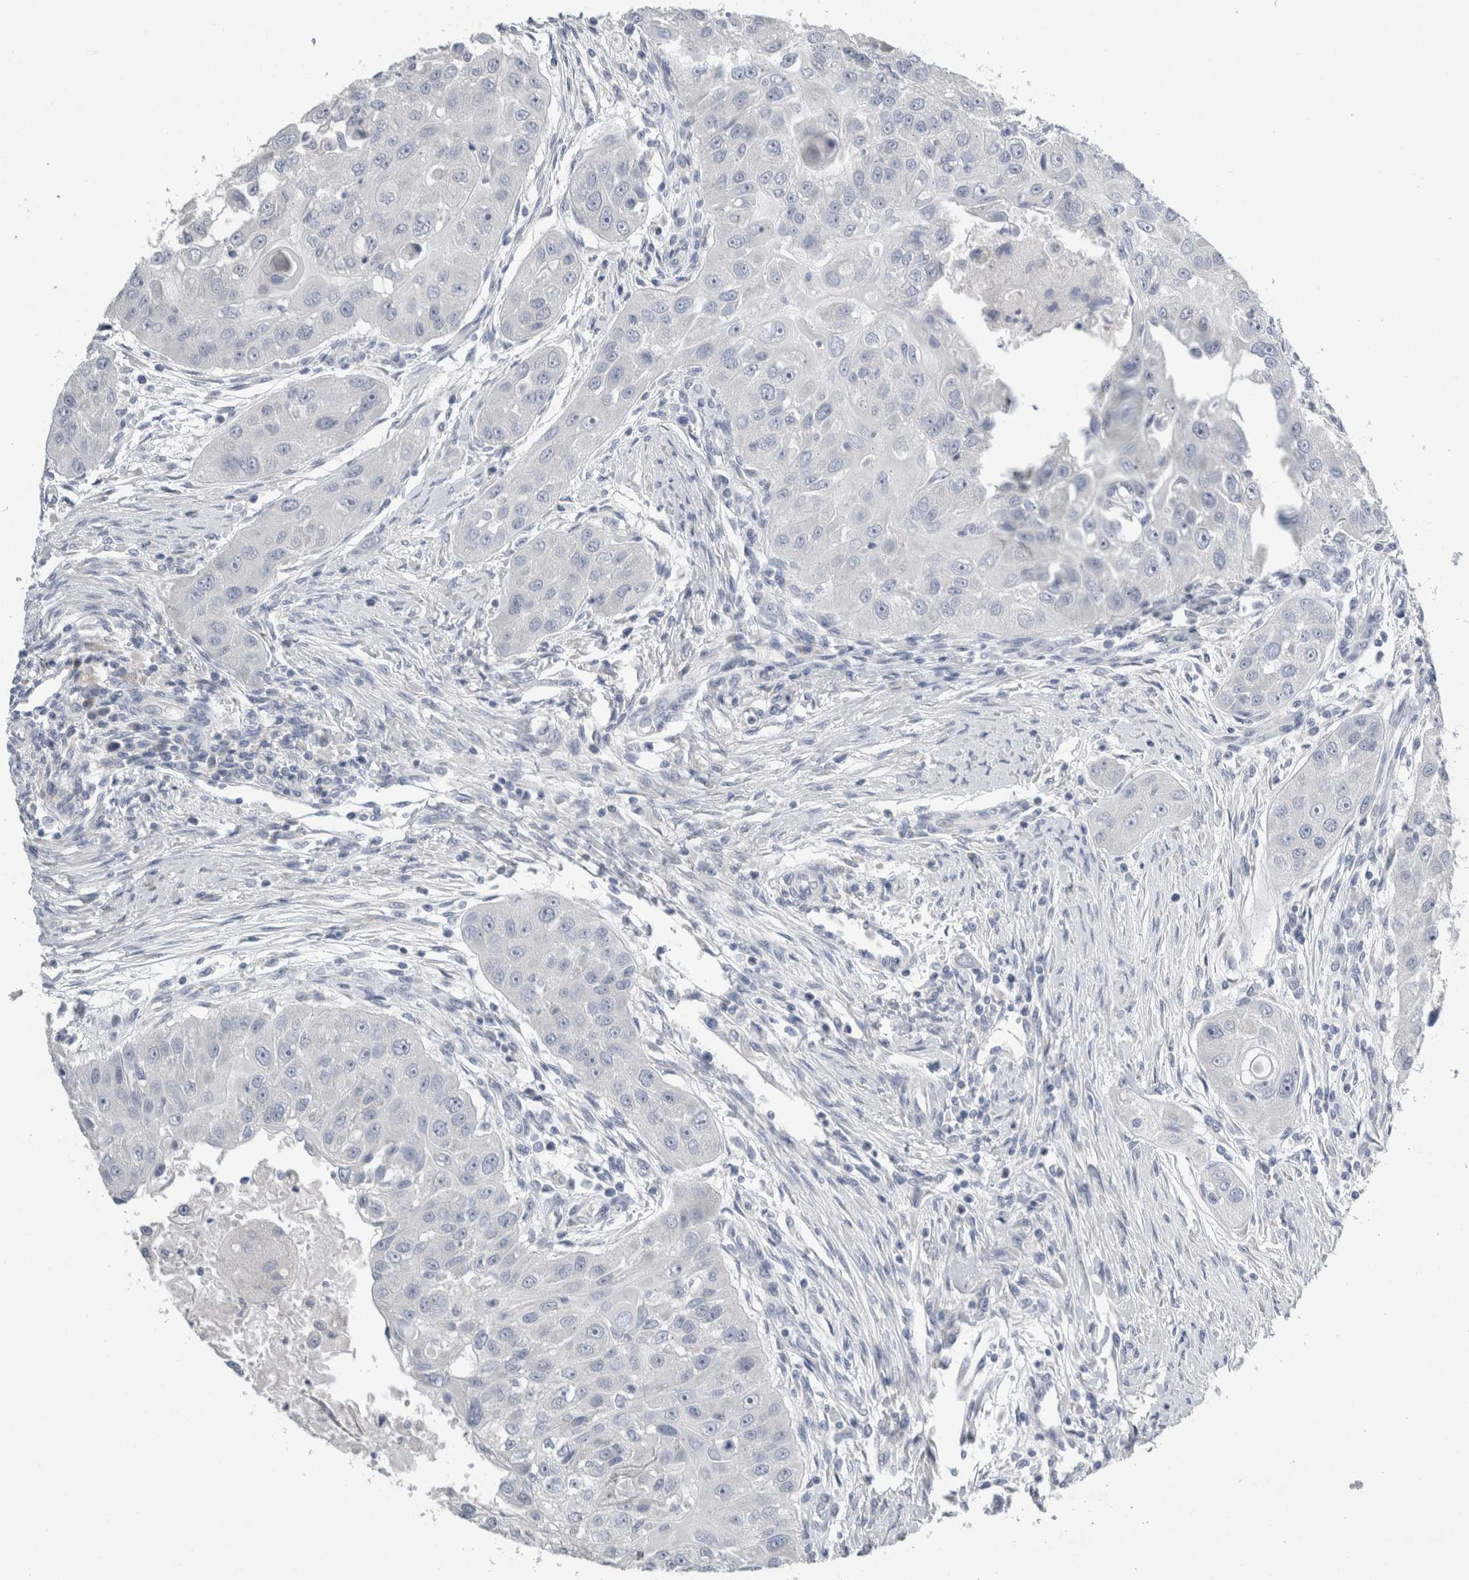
{"staining": {"intensity": "negative", "quantity": "none", "location": "none"}, "tissue": "head and neck cancer", "cell_type": "Tumor cells", "image_type": "cancer", "snomed": [{"axis": "morphology", "description": "Normal tissue, NOS"}, {"axis": "morphology", "description": "Squamous cell carcinoma, NOS"}, {"axis": "topography", "description": "Skeletal muscle"}, {"axis": "topography", "description": "Head-Neck"}], "caption": "This micrograph is of head and neck cancer (squamous cell carcinoma) stained with IHC to label a protein in brown with the nuclei are counter-stained blue. There is no staining in tumor cells.", "gene": "NEFM", "patient": {"sex": "male", "age": 51}}